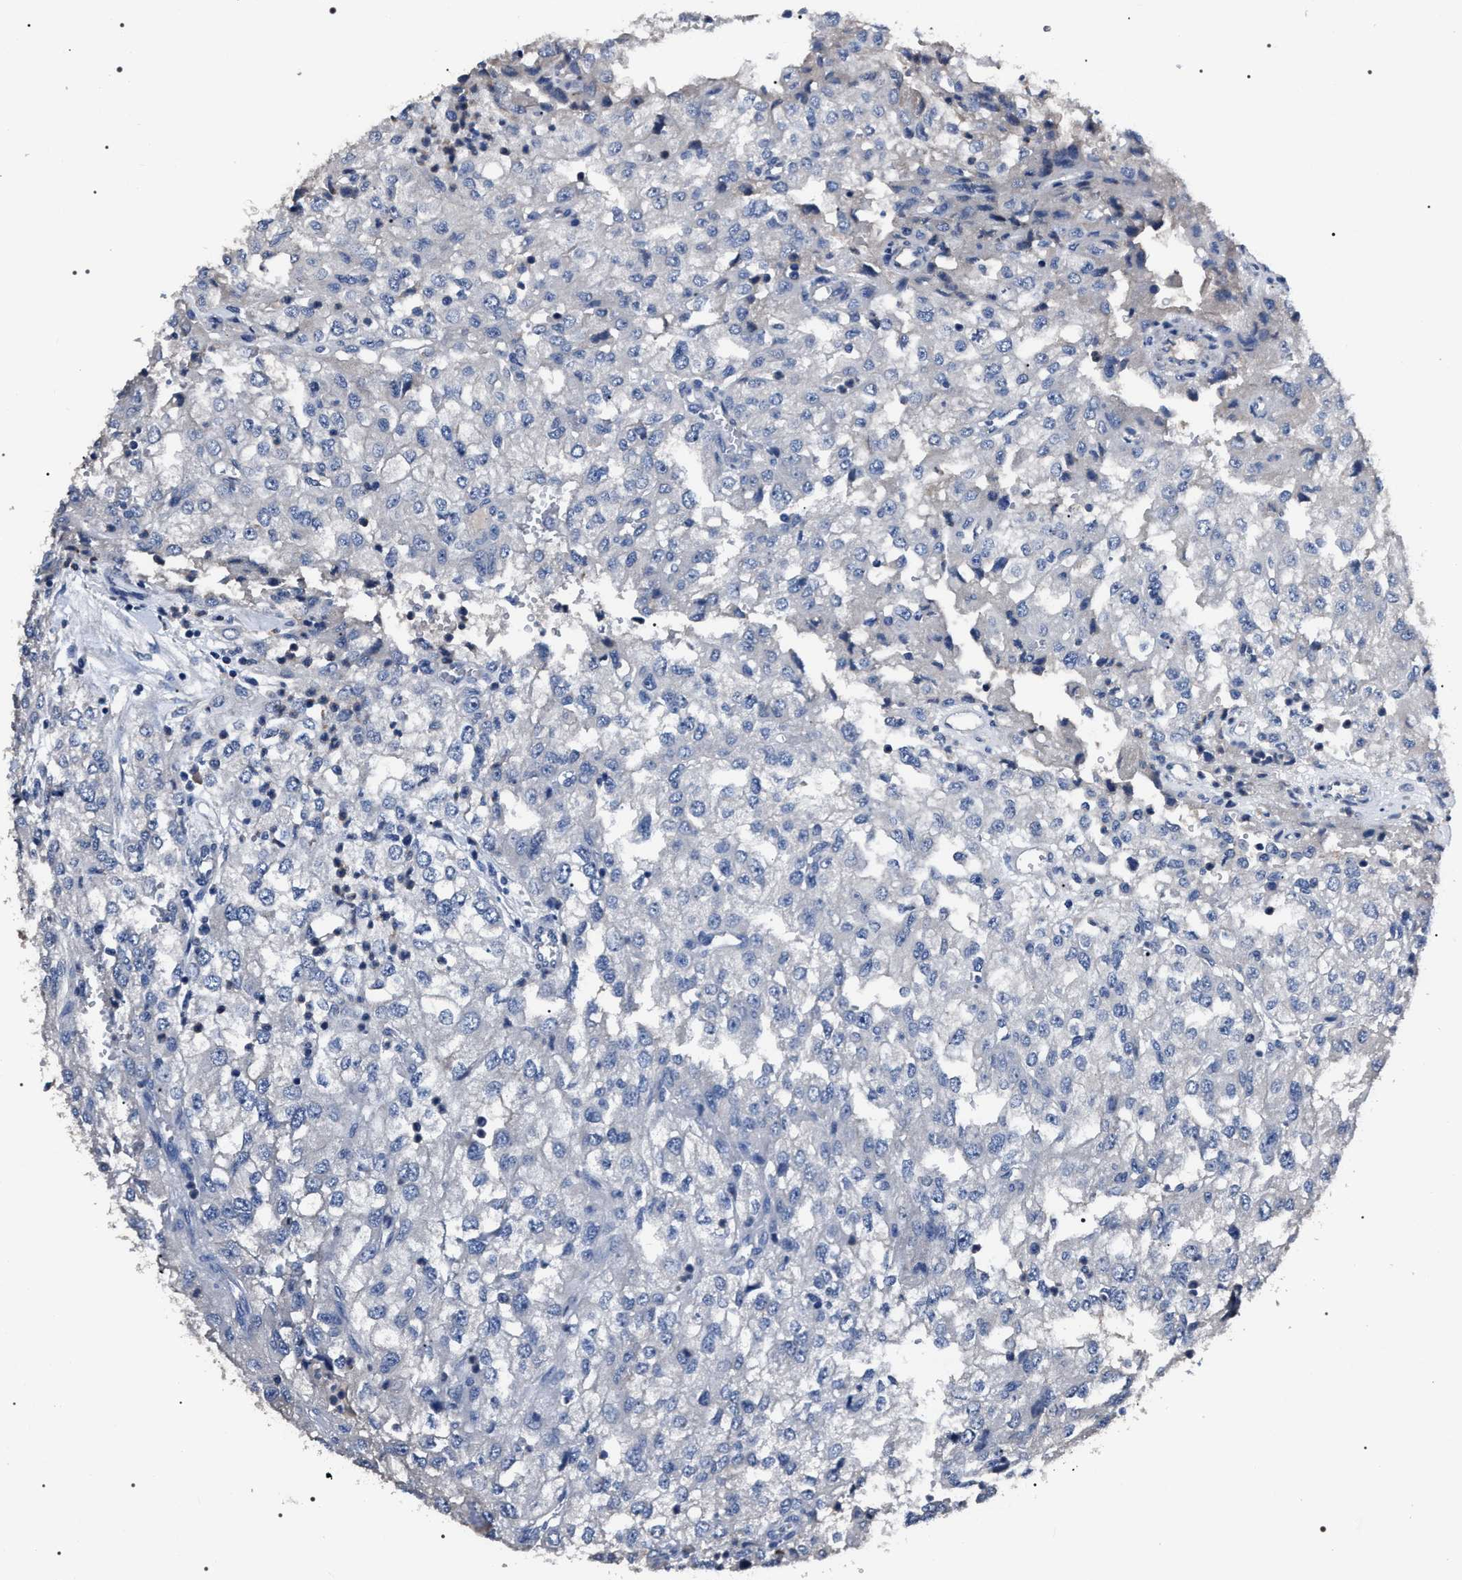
{"staining": {"intensity": "negative", "quantity": "none", "location": "none"}, "tissue": "renal cancer", "cell_type": "Tumor cells", "image_type": "cancer", "snomed": [{"axis": "morphology", "description": "Adenocarcinoma, NOS"}, {"axis": "topography", "description": "Kidney"}], "caption": "Immunohistochemical staining of adenocarcinoma (renal) displays no significant positivity in tumor cells.", "gene": "TRIM54", "patient": {"sex": "female", "age": 54}}